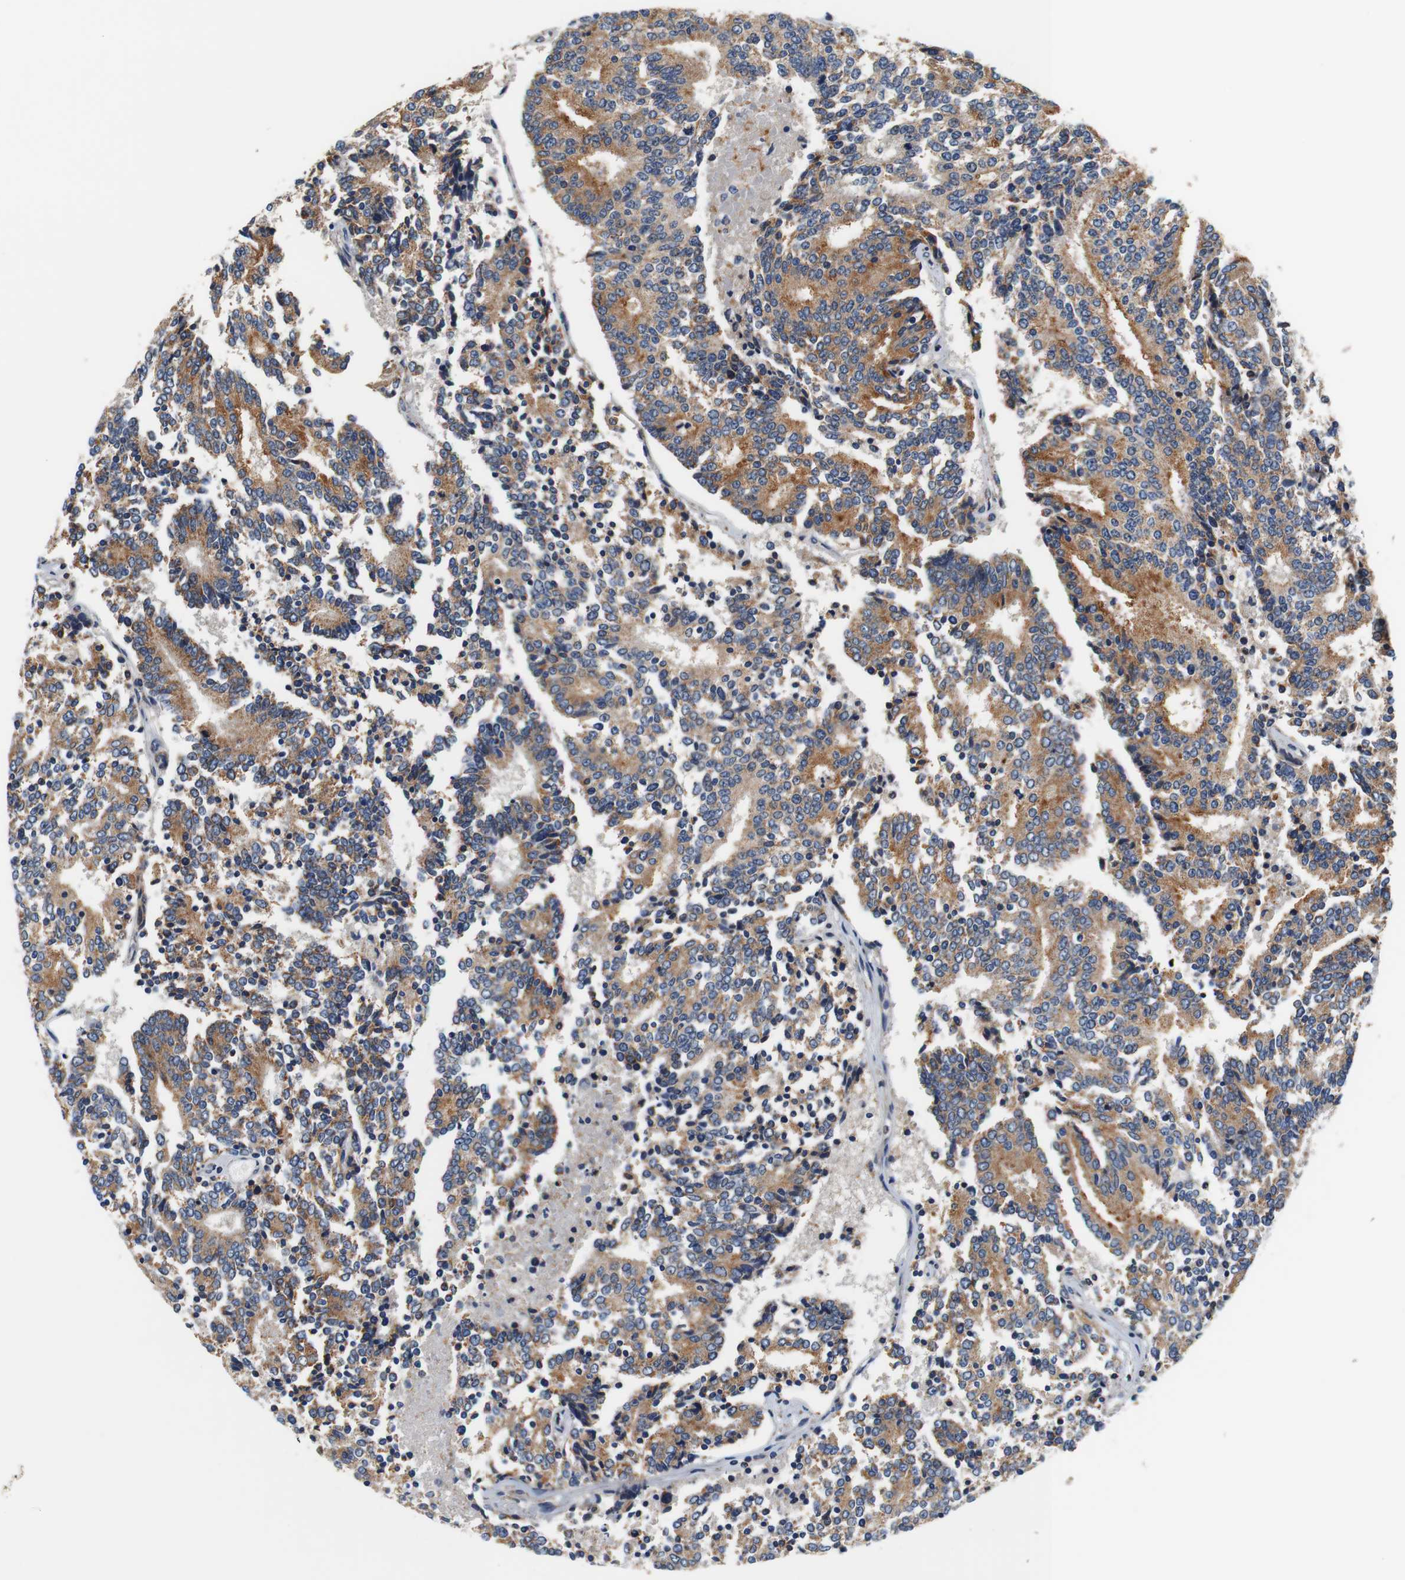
{"staining": {"intensity": "moderate", "quantity": ">75%", "location": "cytoplasmic/membranous"}, "tissue": "prostate cancer", "cell_type": "Tumor cells", "image_type": "cancer", "snomed": [{"axis": "morphology", "description": "Normal tissue, NOS"}, {"axis": "morphology", "description": "Adenocarcinoma, High grade"}, {"axis": "topography", "description": "Prostate"}, {"axis": "topography", "description": "Seminal veicle"}], "caption": "A histopathology image showing moderate cytoplasmic/membranous positivity in approximately >75% of tumor cells in prostate cancer (high-grade adenocarcinoma), as visualized by brown immunohistochemical staining.", "gene": "LRP4", "patient": {"sex": "male", "age": 55}}